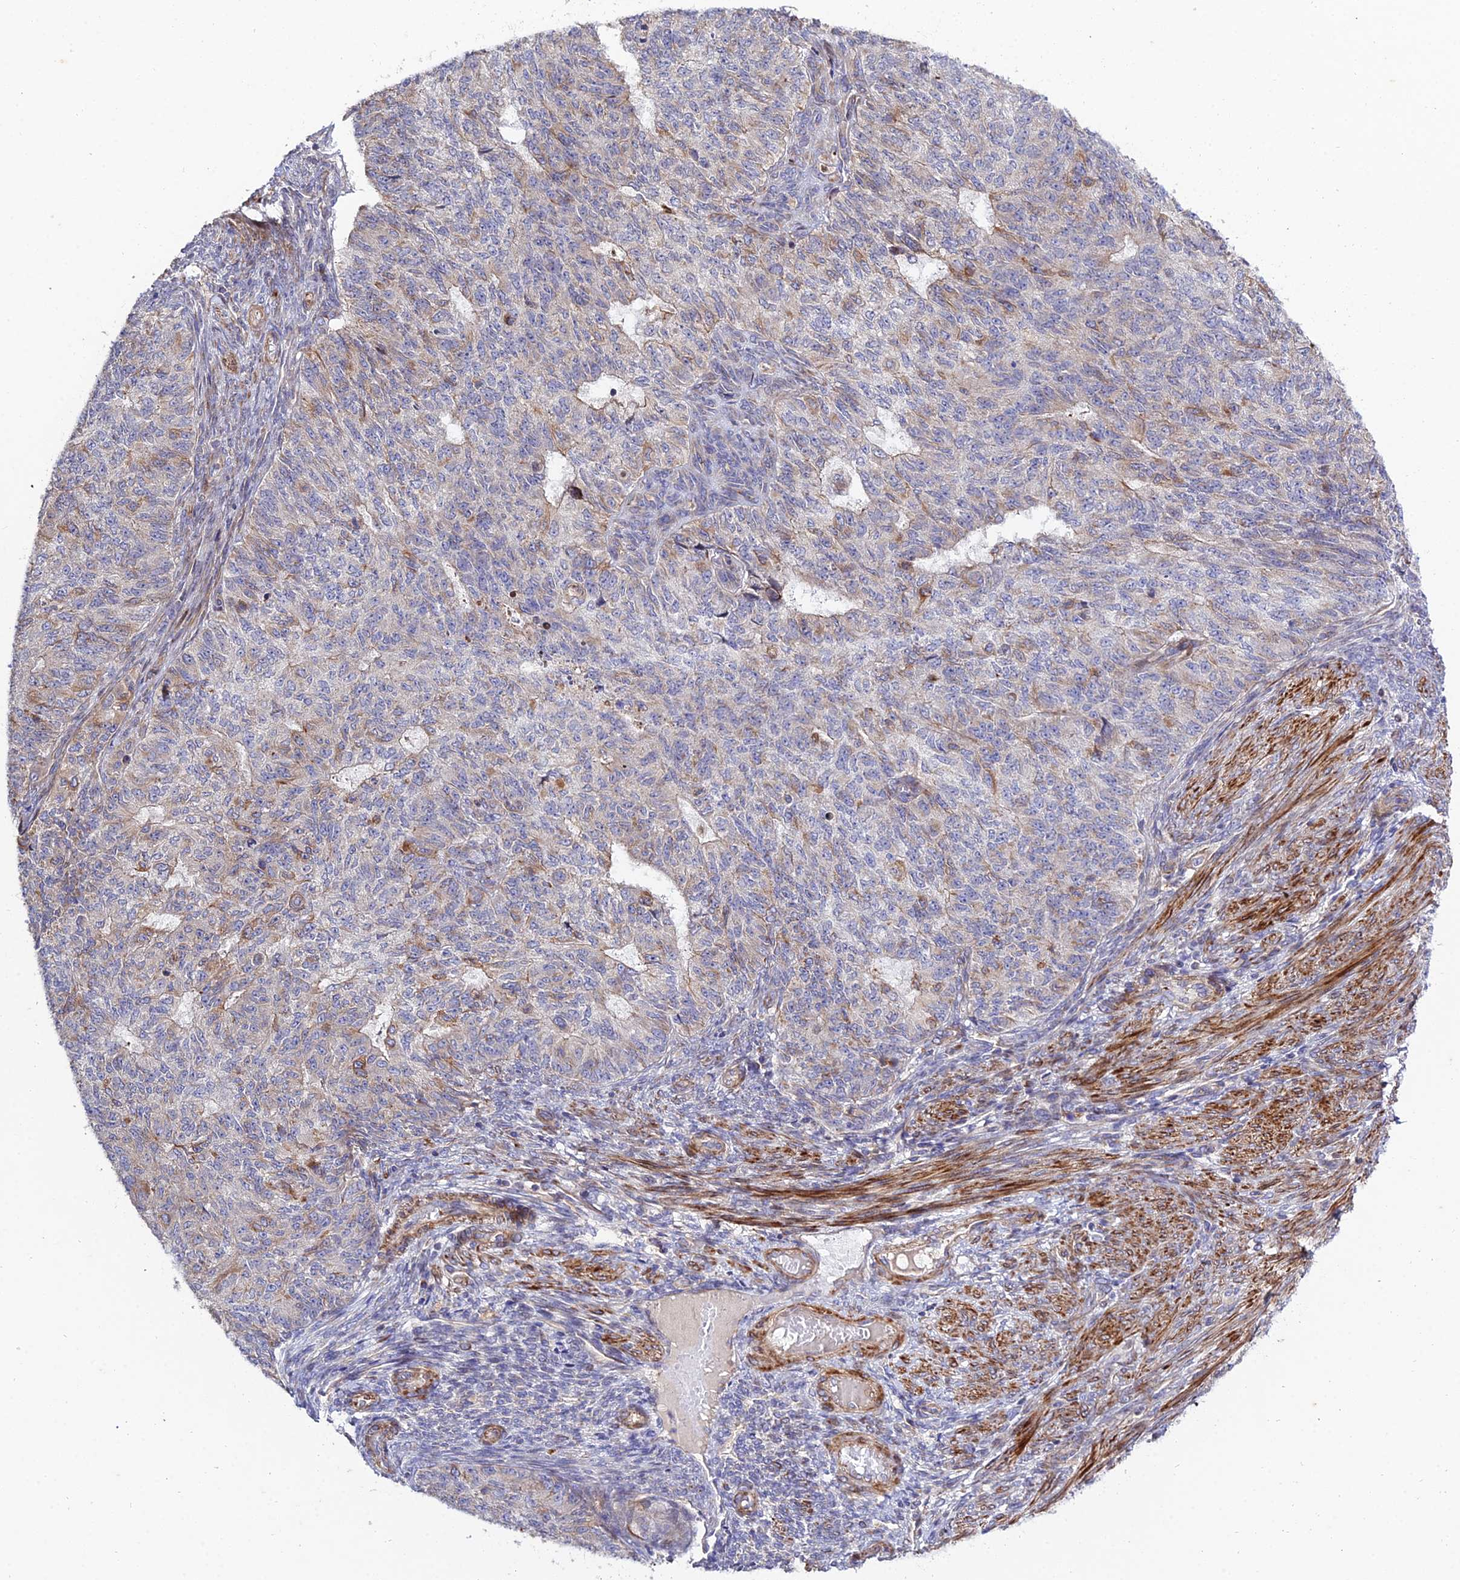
{"staining": {"intensity": "weak", "quantity": "<25%", "location": "cytoplasmic/membranous"}, "tissue": "endometrial cancer", "cell_type": "Tumor cells", "image_type": "cancer", "snomed": [{"axis": "morphology", "description": "Adenocarcinoma, NOS"}, {"axis": "topography", "description": "Endometrium"}], "caption": "Tumor cells are negative for protein expression in human endometrial adenocarcinoma.", "gene": "ARL6IP1", "patient": {"sex": "female", "age": 32}}